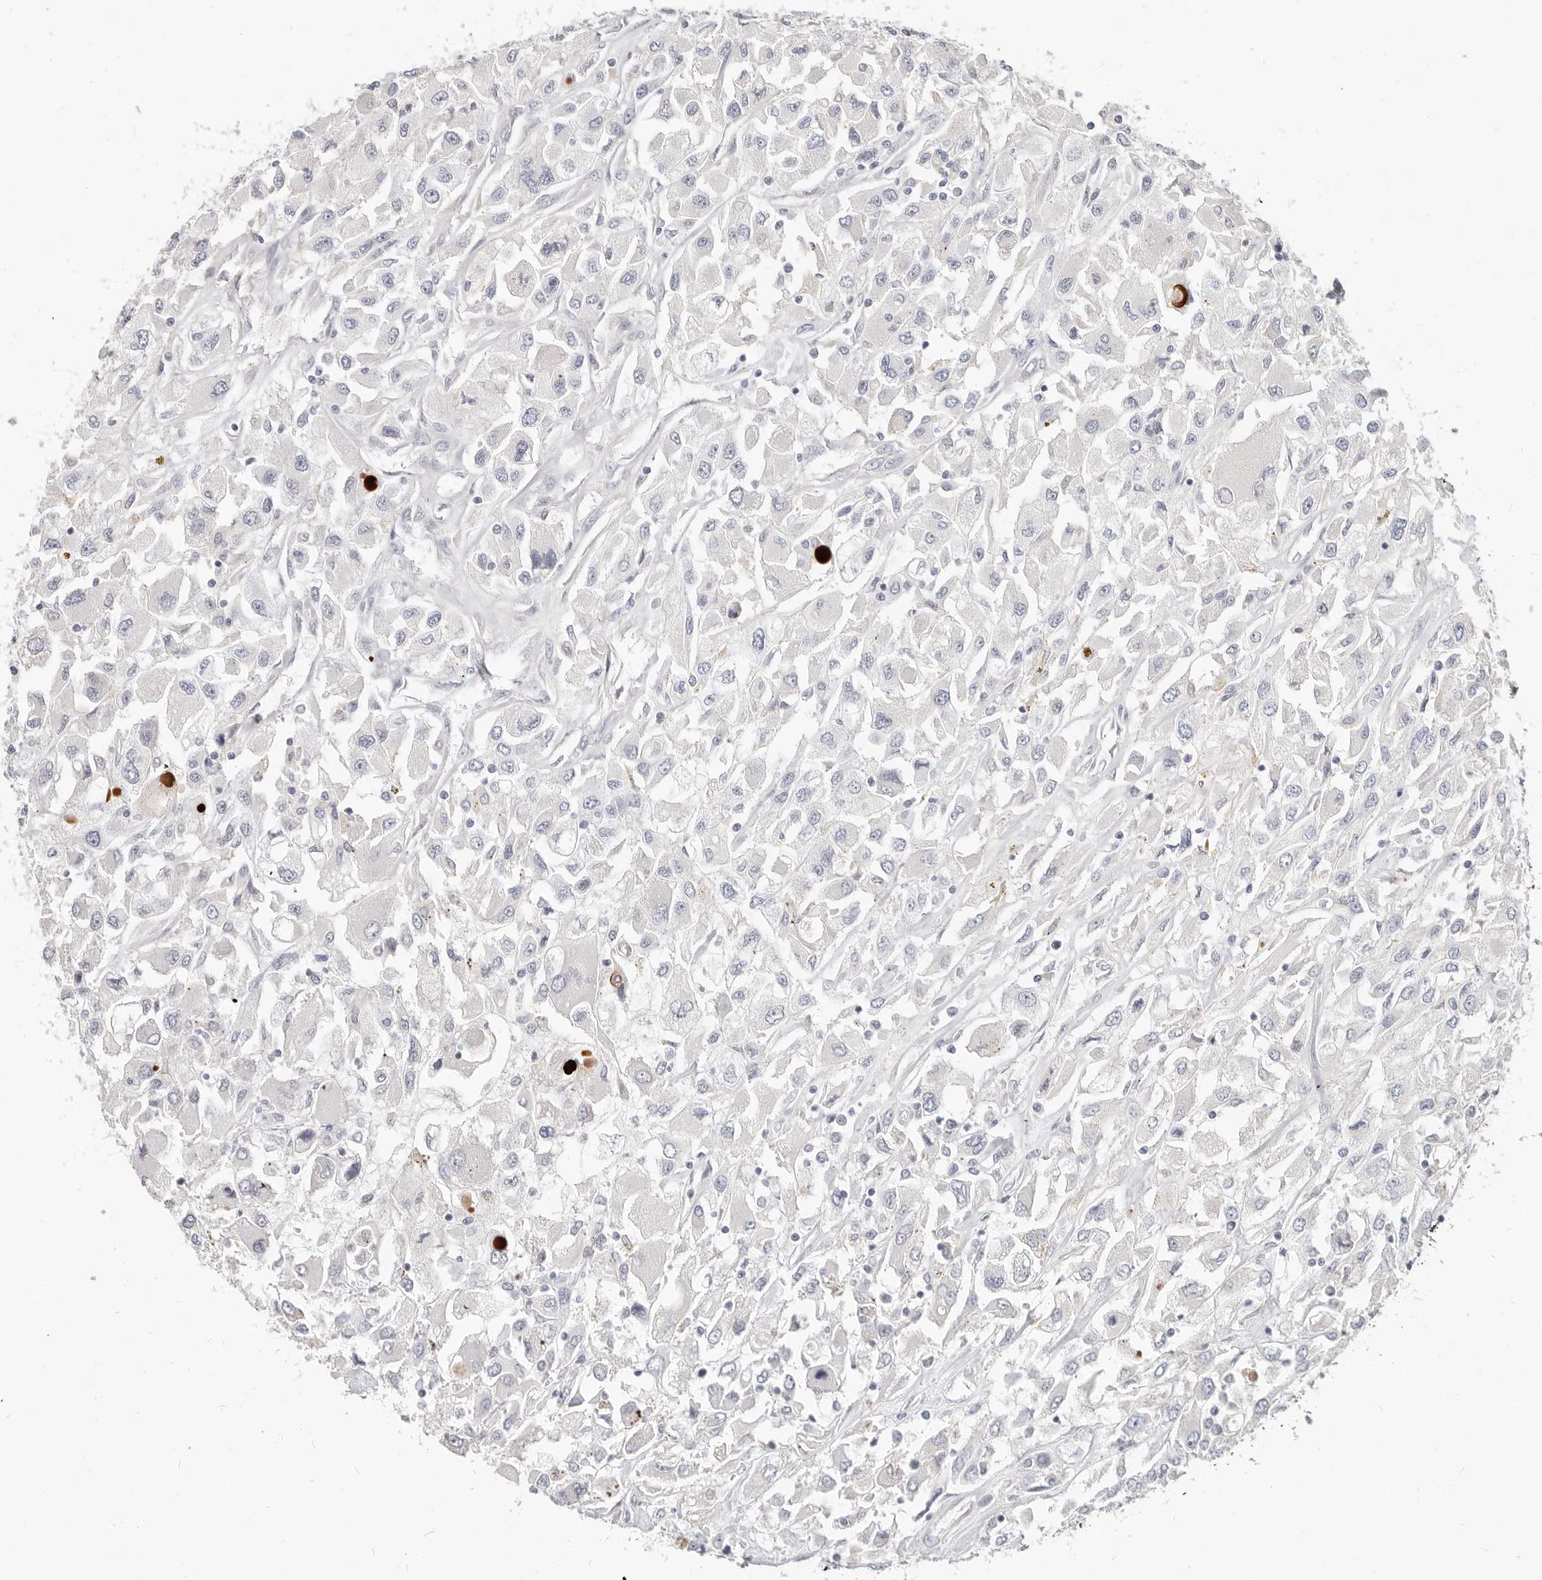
{"staining": {"intensity": "negative", "quantity": "none", "location": "none"}, "tissue": "renal cancer", "cell_type": "Tumor cells", "image_type": "cancer", "snomed": [{"axis": "morphology", "description": "Adenocarcinoma, NOS"}, {"axis": "topography", "description": "Kidney"}], "caption": "This is an immunohistochemistry (IHC) photomicrograph of renal cancer (adenocarcinoma). There is no expression in tumor cells.", "gene": "ZRANB1", "patient": {"sex": "female", "age": 52}}